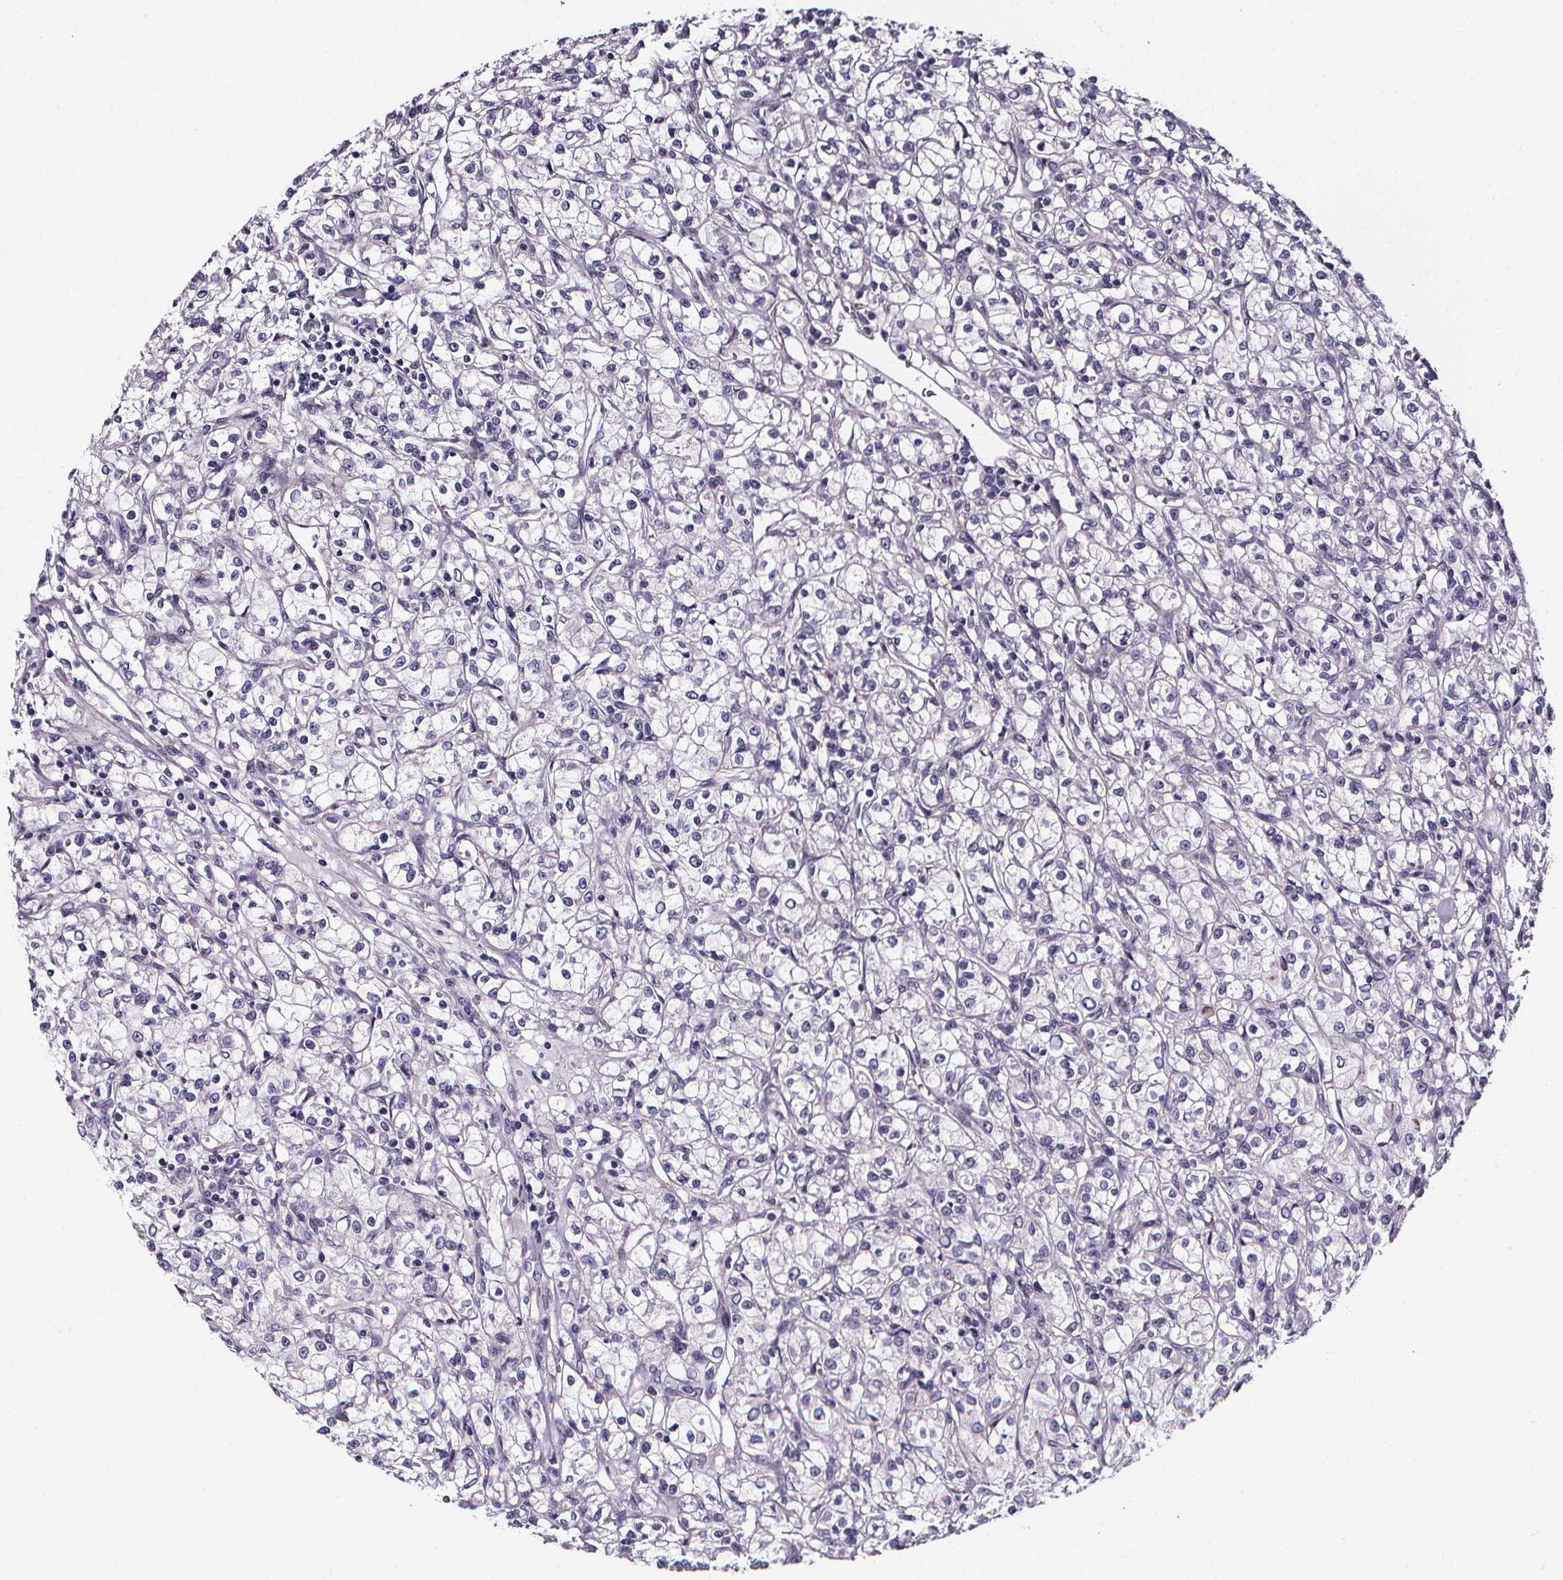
{"staining": {"intensity": "negative", "quantity": "none", "location": "none"}, "tissue": "renal cancer", "cell_type": "Tumor cells", "image_type": "cancer", "snomed": [{"axis": "morphology", "description": "Adenocarcinoma, NOS"}, {"axis": "topography", "description": "Kidney"}], "caption": "Human adenocarcinoma (renal) stained for a protein using immunohistochemistry (IHC) reveals no positivity in tumor cells.", "gene": "AEBP1", "patient": {"sex": "female", "age": 59}}